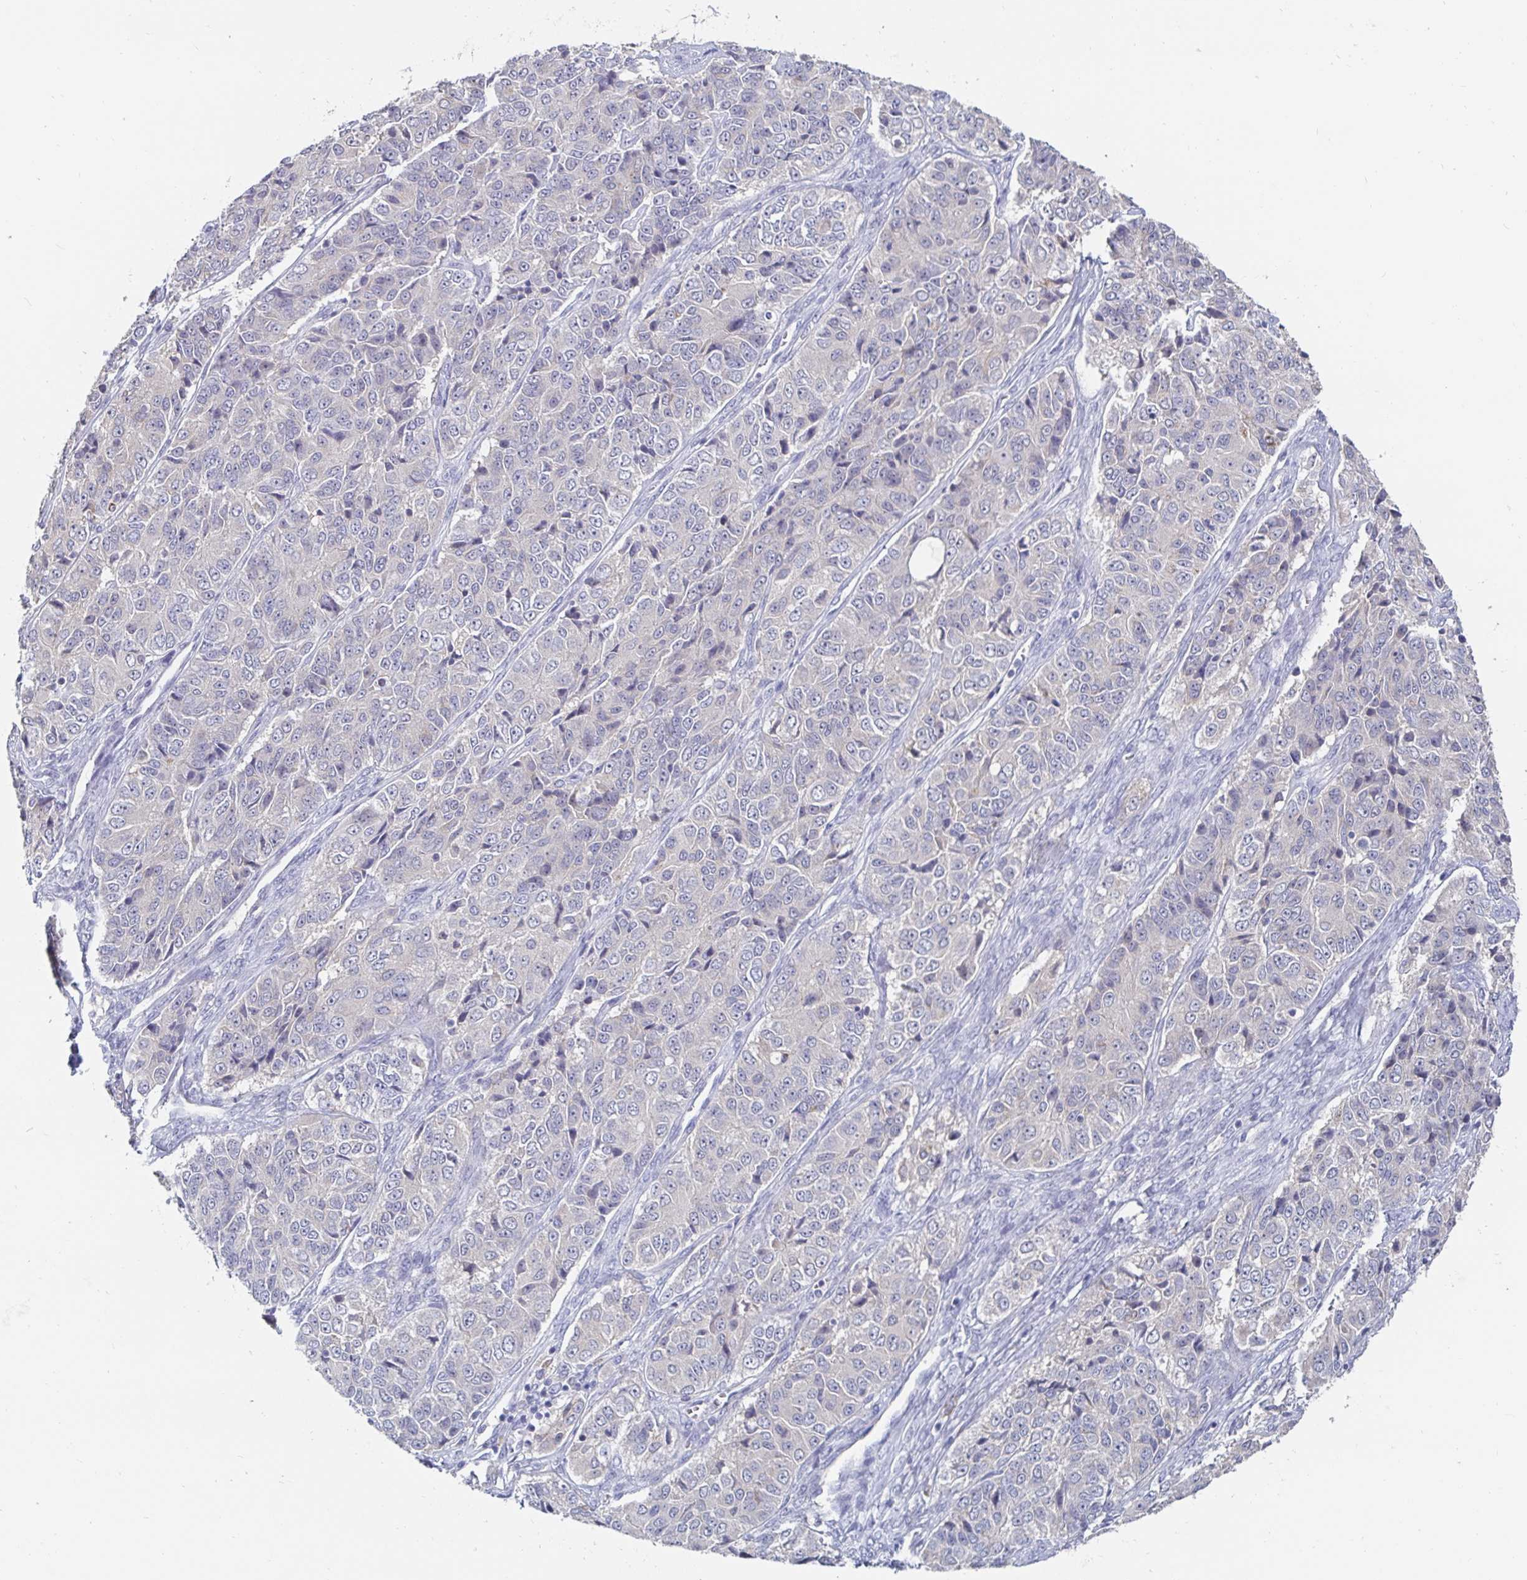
{"staining": {"intensity": "negative", "quantity": "none", "location": "none"}, "tissue": "ovarian cancer", "cell_type": "Tumor cells", "image_type": "cancer", "snomed": [{"axis": "morphology", "description": "Carcinoma, endometroid"}, {"axis": "topography", "description": "Ovary"}], "caption": "The photomicrograph displays no significant staining in tumor cells of ovarian cancer (endometroid carcinoma). (Brightfield microscopy of DAB immunohistochemistry at high magnification).", "gene": "SPPL3", "patient": {"sex": "female", "age": 51}}